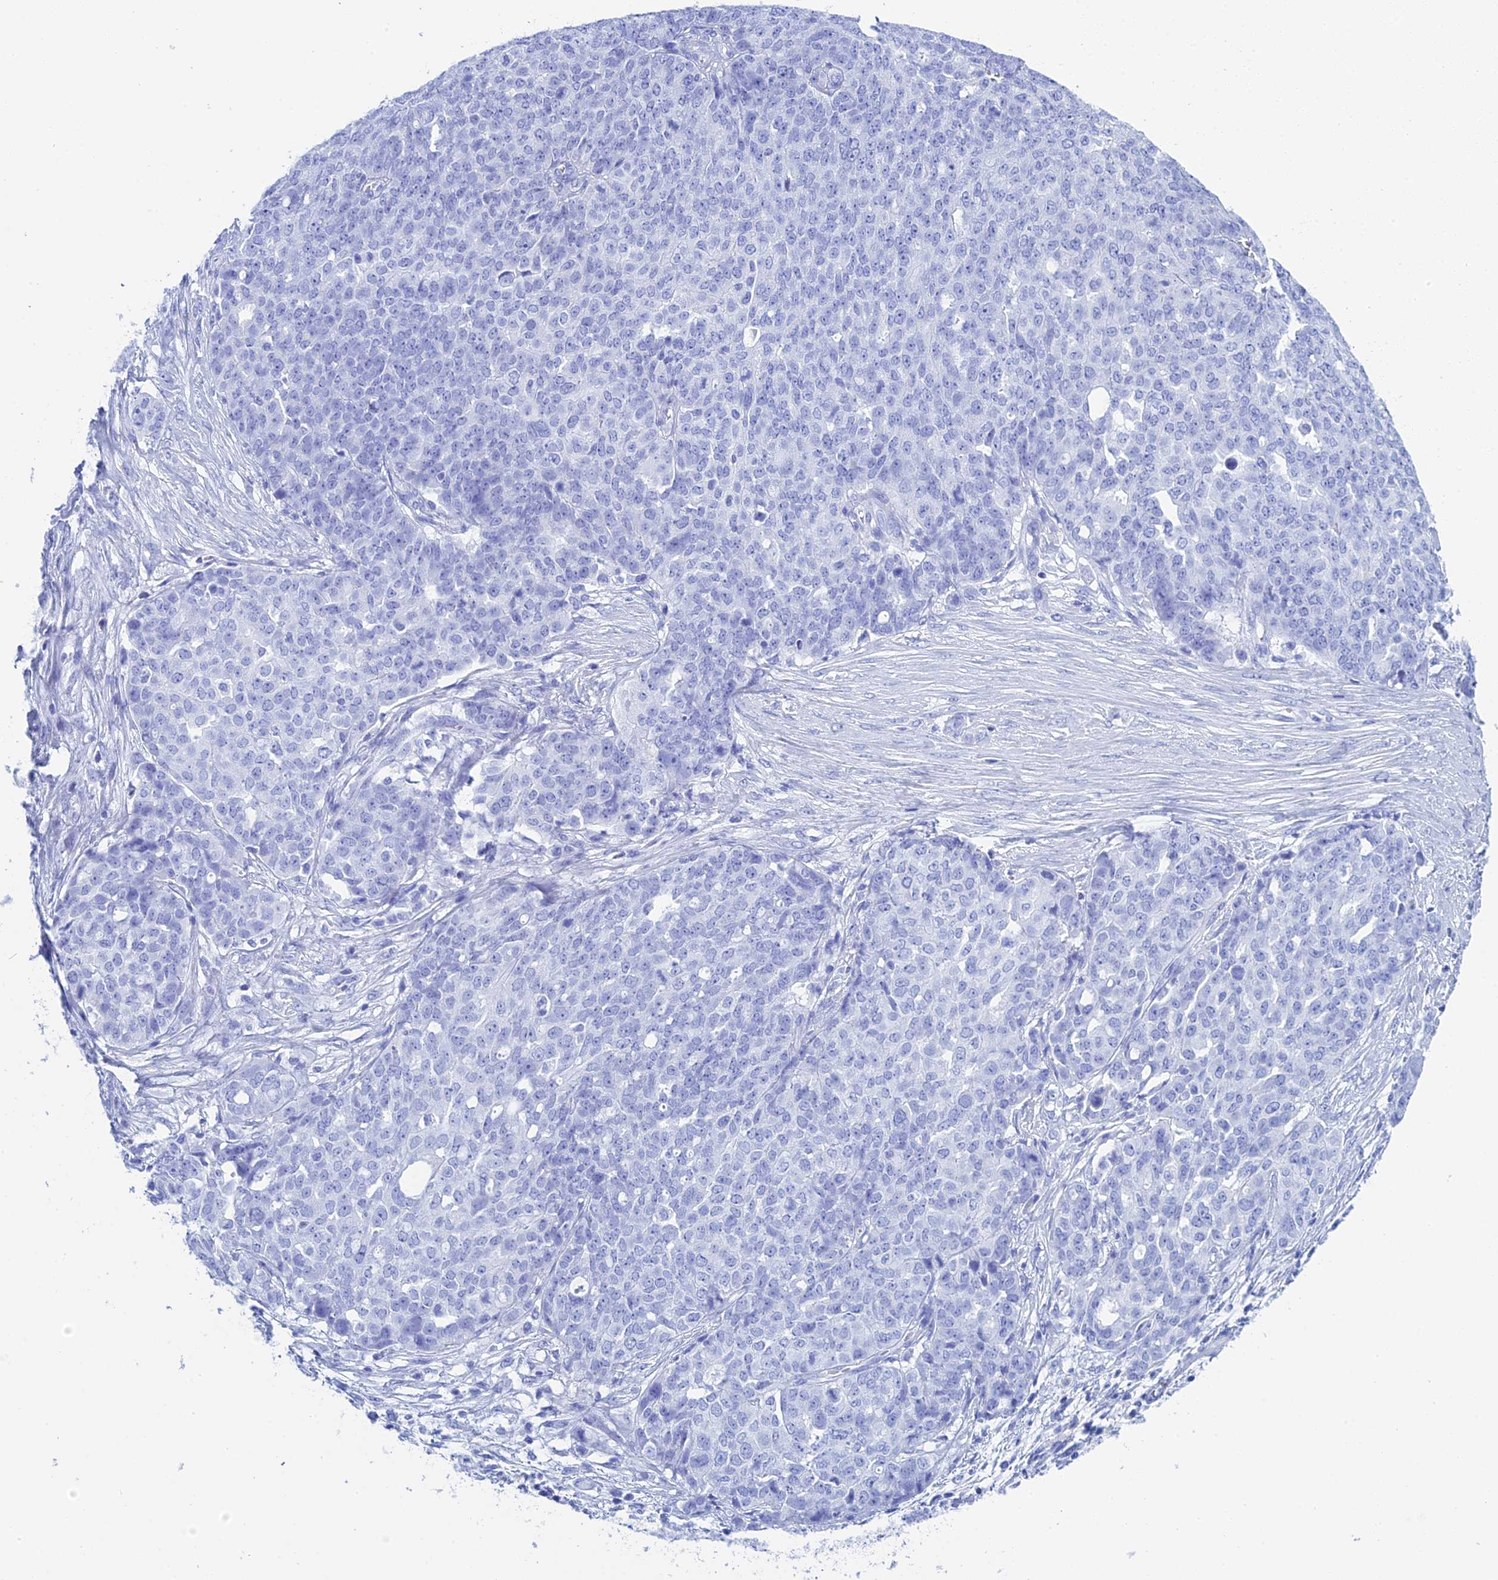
{"staining": {"intensity": "negative", "quantity": "none", "location": "none"}, "tissue": "ovarian cancer", "cell_type": "Tumor cells", "image_type": "cancer", "snomed": [{"axis": "morphology", "description": "Cystadenocarcinoma, serous, NOS"}, {"axis": "topography", "description": "Soft tissue"}, {"axis": "topography", "description": "Ovary"}], "caption": "This is an immunohistochemistry histopathology image of ovarian cancer. There is no staining in tumor cells.", "gene": "TEX101", "patient": {"sex": "female", "age": 57}}